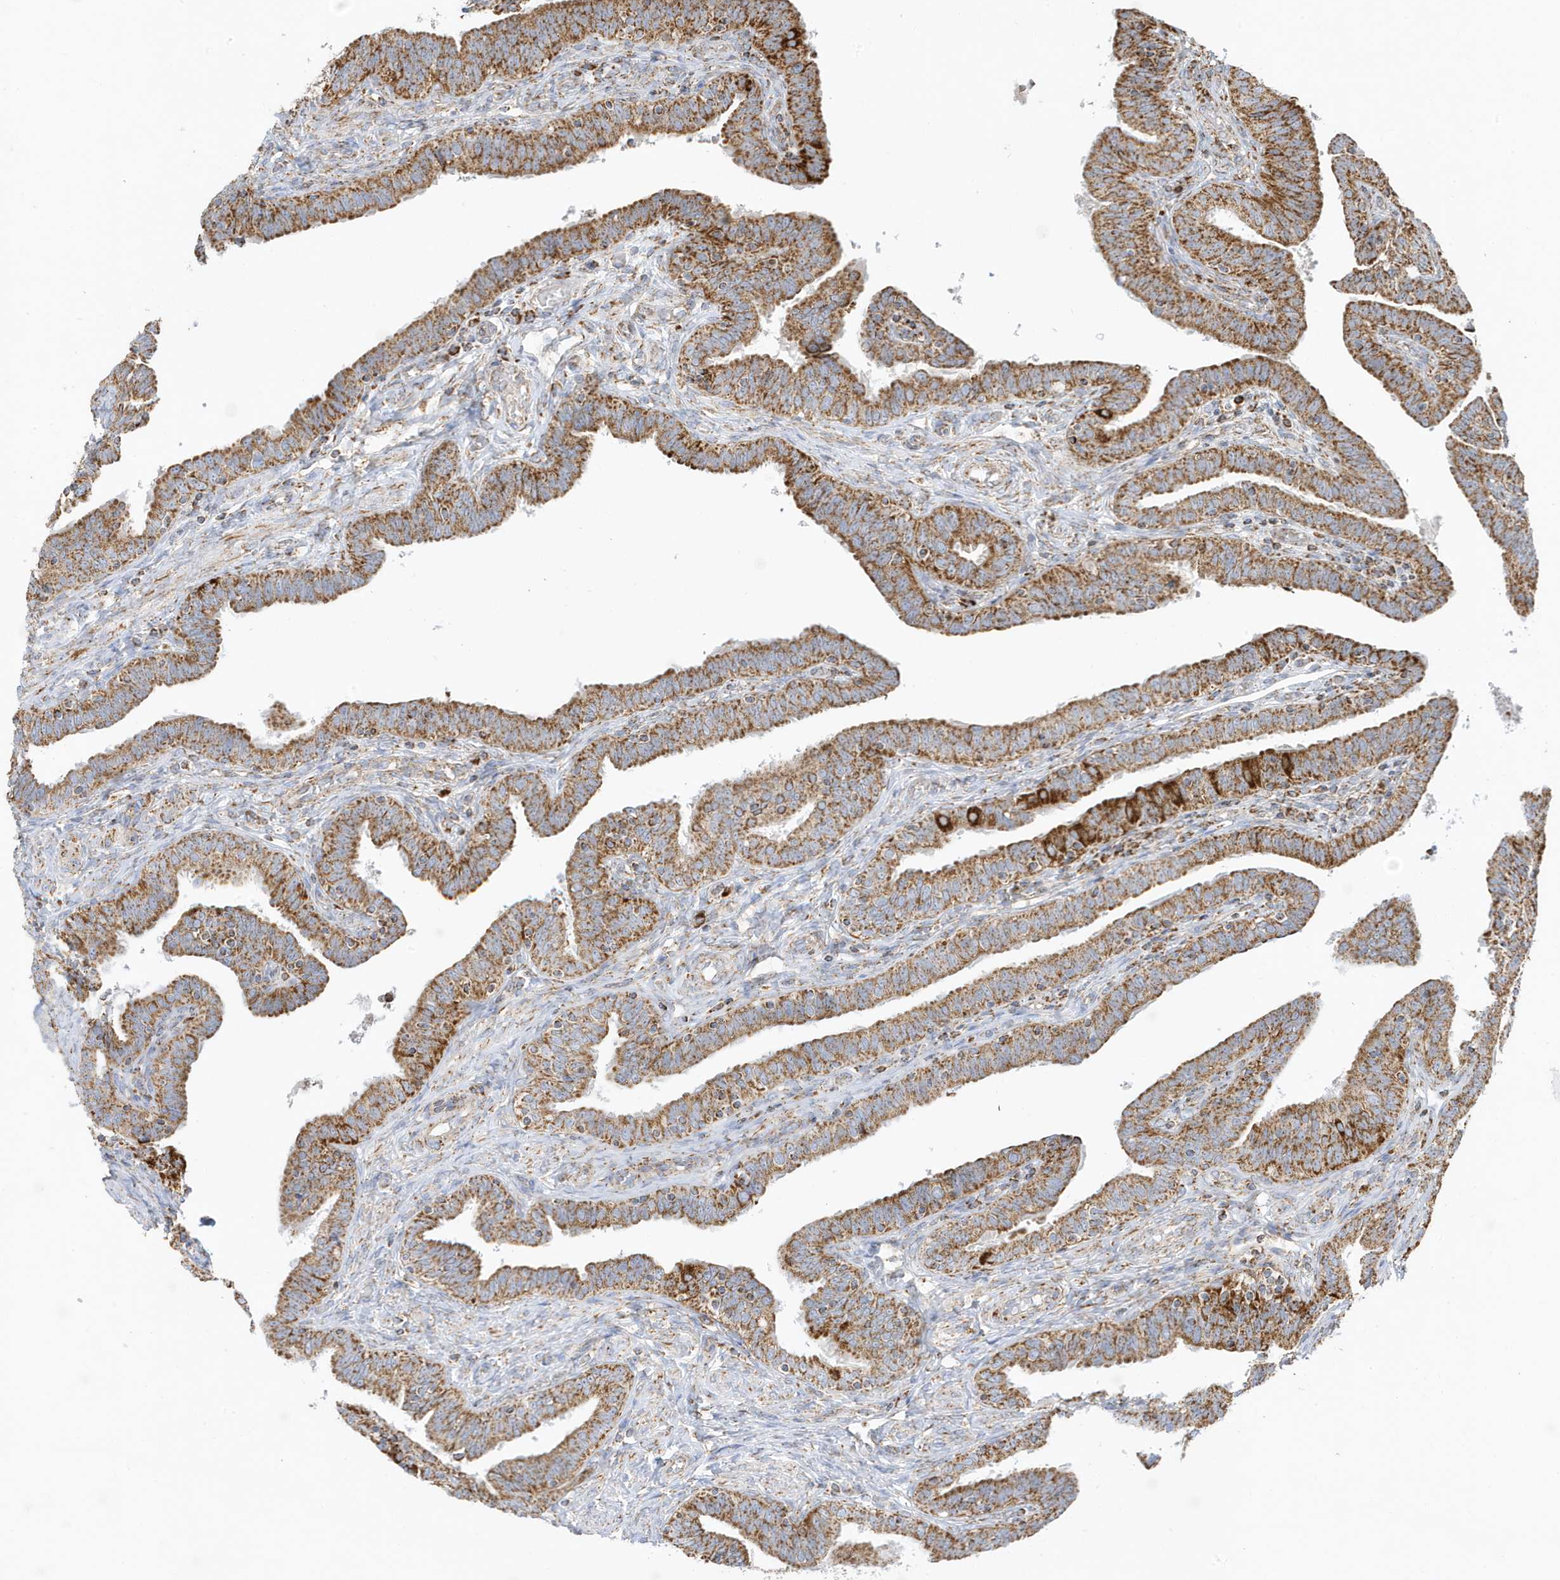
{"staining": {"intensity": "strong", "quantity": ">75%", "location": "cytoplasmic/membranous"}, "tissue": "fallopian tube", "cell_type": "Glandular cells", "image_type": "normal", "snomed": [{"axis": "morphology", "description": "Normal tissue, NOS"}, {"axis": "topography", "description": "Fallopian tube"}], "caption": "Protein expression analysis of normal fallopian tube shows strong cytoplasmic/membranous positivity in about >75% of glandular cells.", "gene": "ATP5ME", "patient": {"sex": "female", "age": 39}}